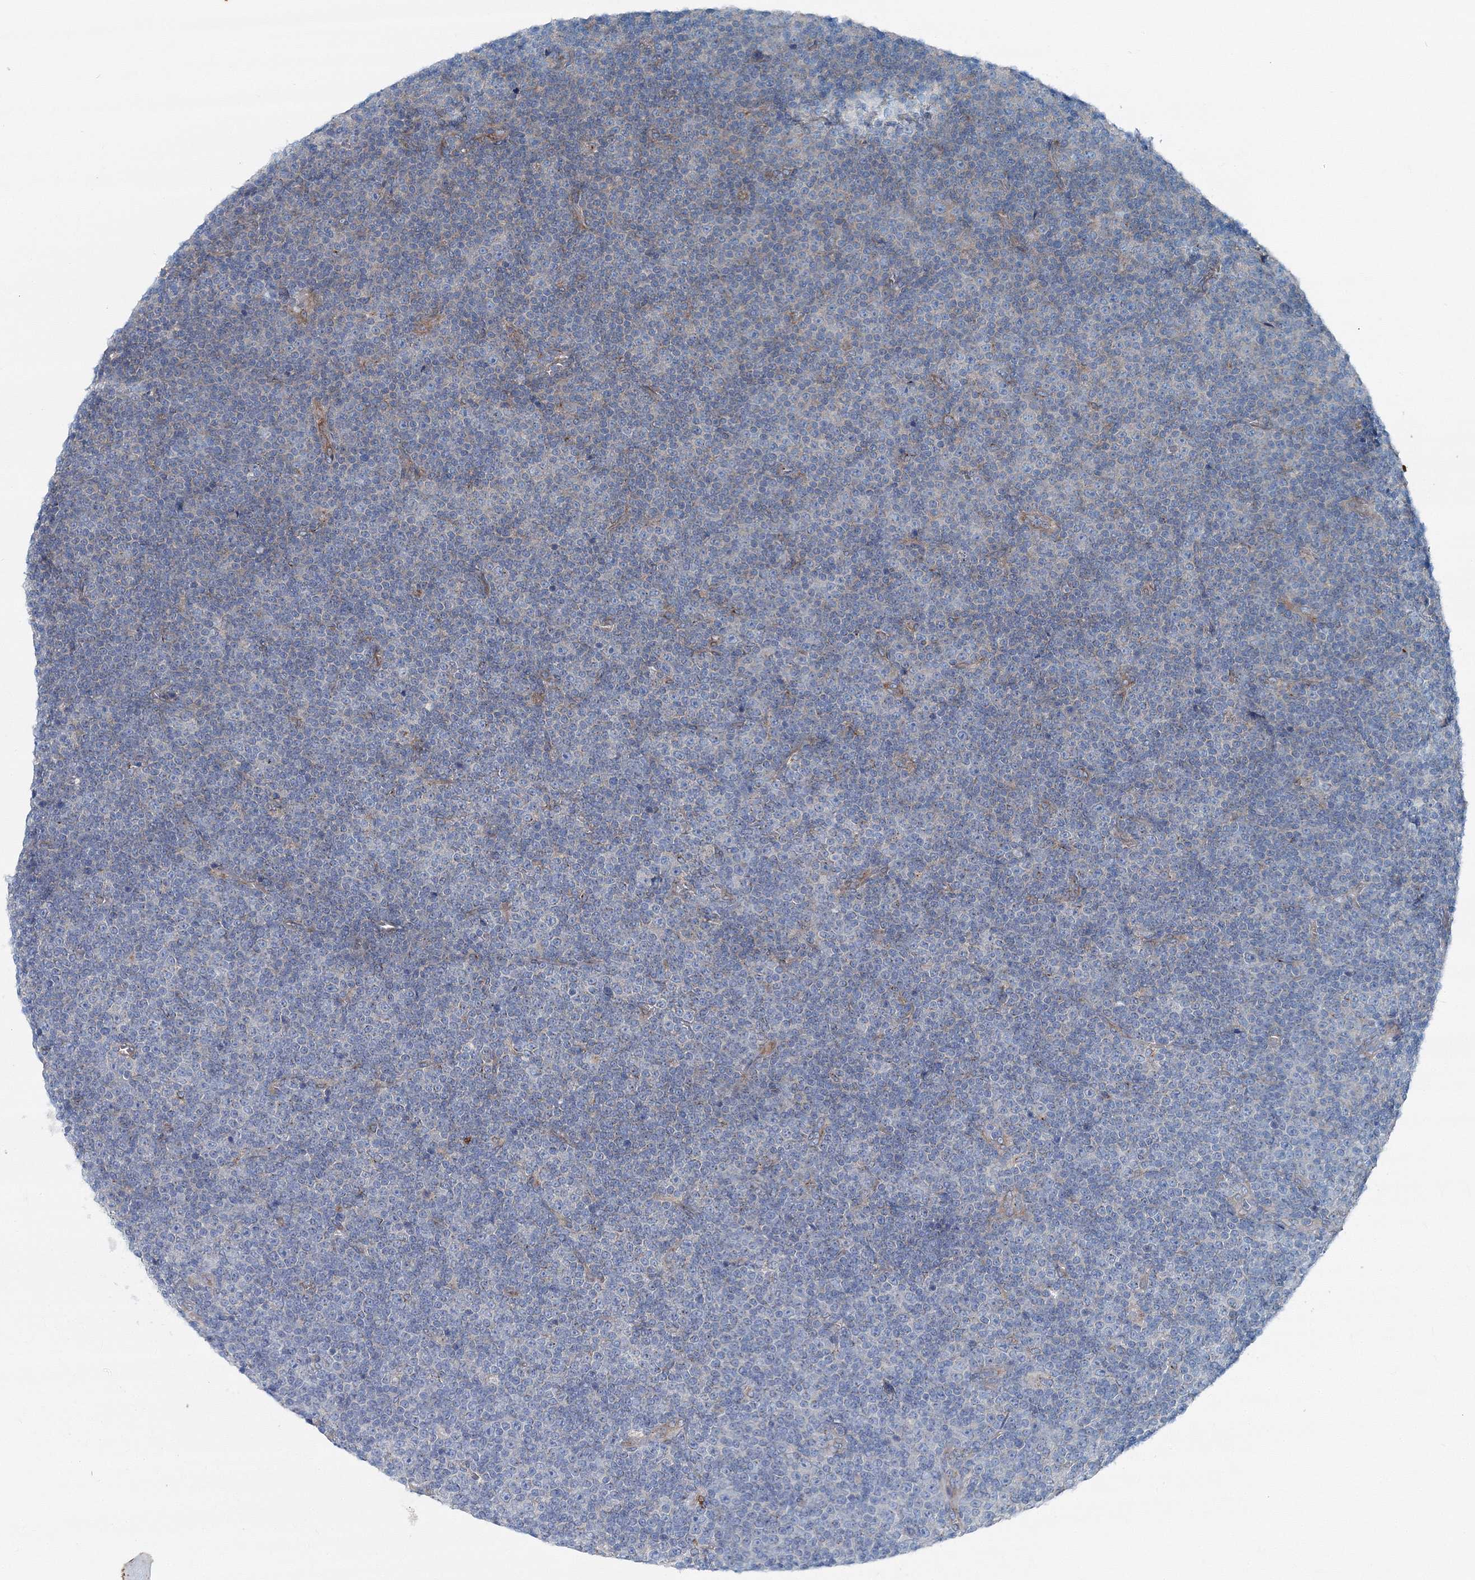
{"staining": {"intensity": "negative", "quantity": "none", "location": "none"}, "tissue": "lymphoma", "cell_type": "Tumor cells", "image_type": "cancer", "snomed": [{"axis": "morphology", "description": "Malignant lymphoma, non-Hodgkin's type, Low grade"}, {"axis": "topography", "description": "Lymph node"}], "caption": "The immunohistochemistry (IHC) micrograph has no significant positivity in tumor cells of lymphoma tissue.", "gene": "MPHOSPH9", "patient": {"sex": "female", "age": 67}}